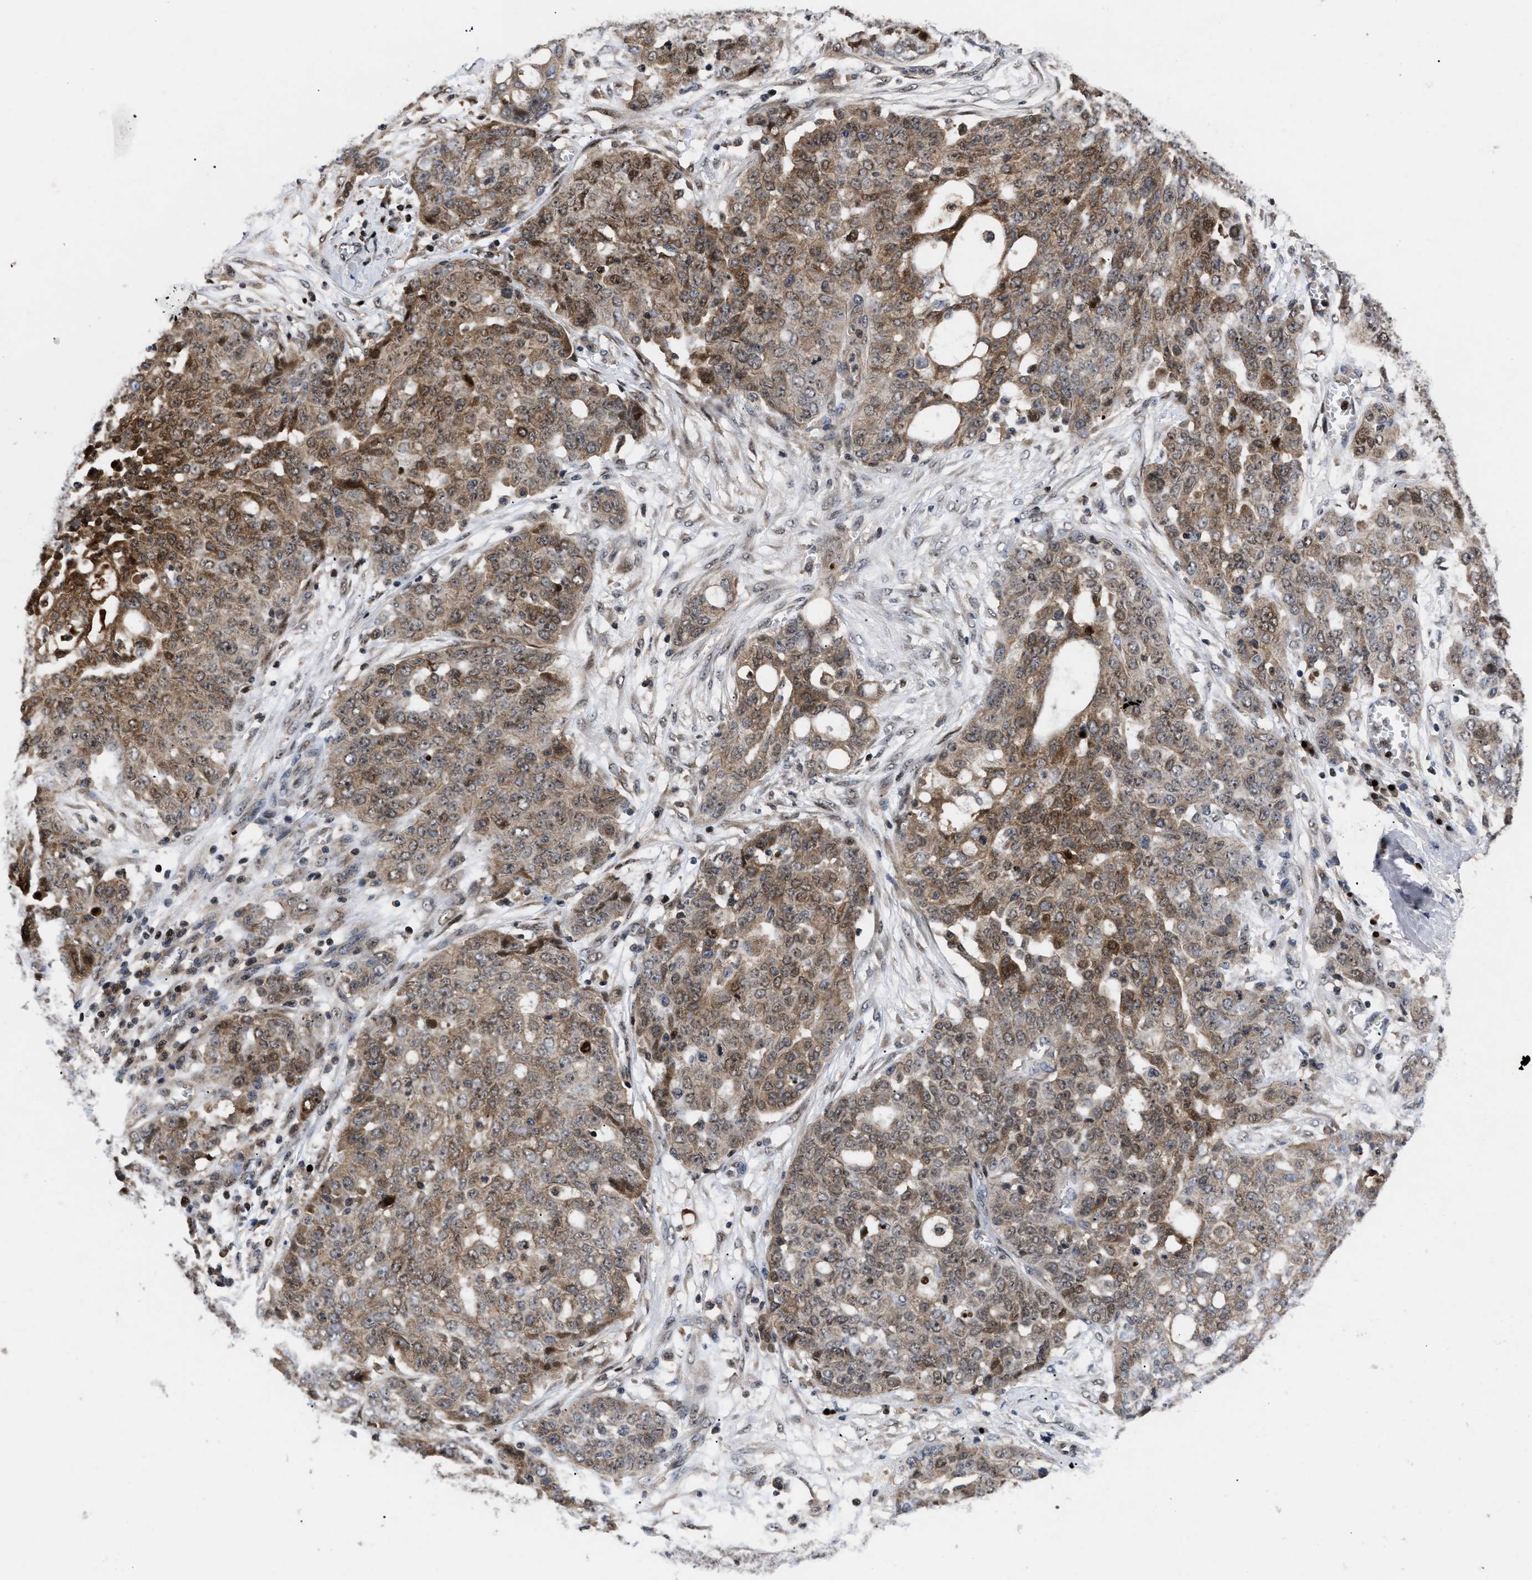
{"staining": {"intensity": "moderate", "quantity": ">75%", "location": "cytoplasmic/membranous,nuclear"}, "tissue": "ovarian cancer", "cell_type": "Tumor cells", "image_type": "cancer", "snomed": [{"axis": "morphology", "description": "Cystadenocarcinoma, serous, NOS"}, {"axis": "topography", "description": "Soft tissue"}, {"axis": "topography", "description": "Ovary"}], "caption": "Protein staining reveals moderate cytoplasmic/membranous and nuclear expression in approximately >75% of tumor cells in serous cystadenocarcinoma (ovarian). The protein is stained brown, and the nuclei are stained in blue (DAB (3,3'-diaminobenzidine) IHC with brightfield microscopy, high magnification).", "gene": "FAM200A", "patient": {"sex": "female", "age": 57}}